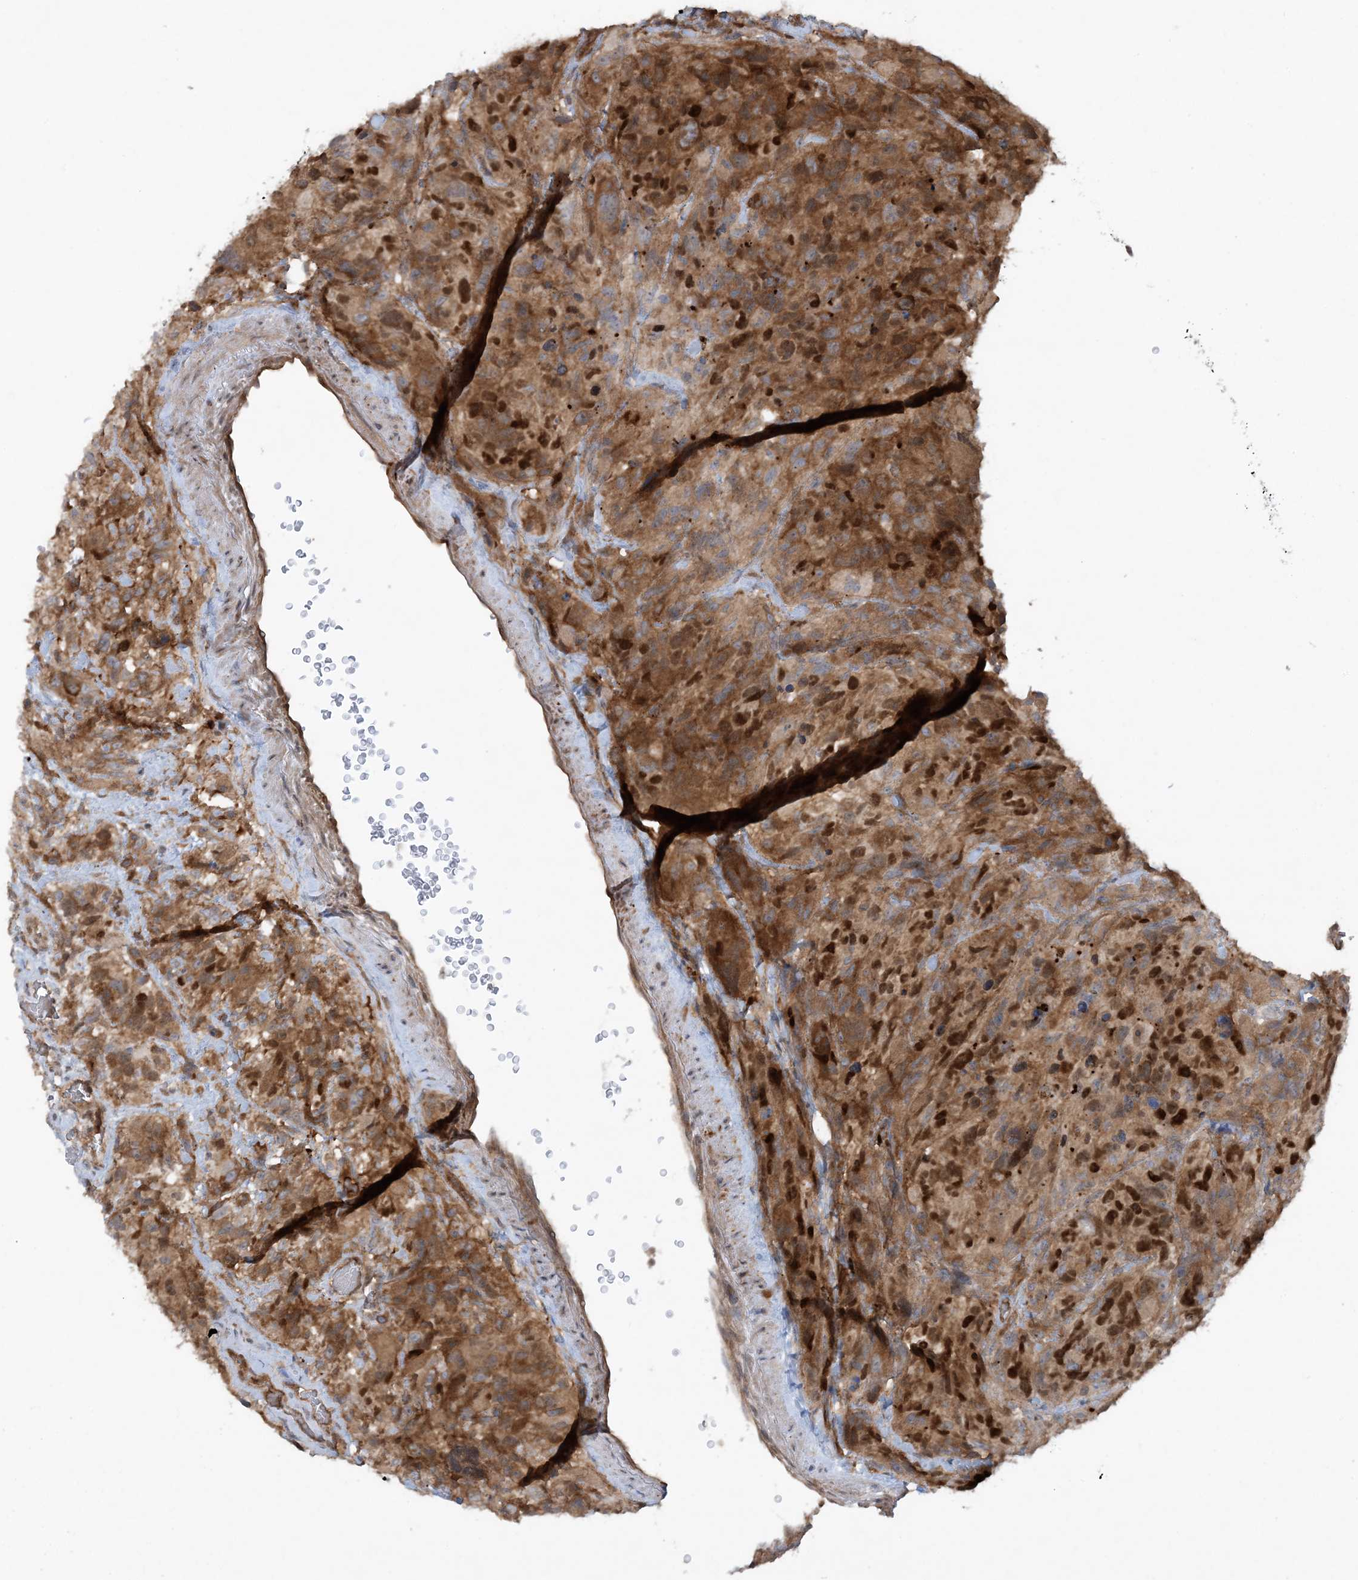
{"staining": {"intensity": "strong", "quantity": "25%-75%", "location": "cytoplasmic/membranous,nuclear"}, "tissue": "glioma", "cell_type": "Tumor cells", "image_type": "cancer", "snomed": [{"axis": "morphology", "description": "Glioma, malignant, High grade"}, {"axis": "topography", "description": "Brain"}], "caption": "This is an image of IHC staining of malignant glioma (high-grade), which shows strong positivity in the cytoplasmic/membranous and nuclear of tumor cells.", "gene": "STAM2", "patient": {"sex": "male", "age": 69}}